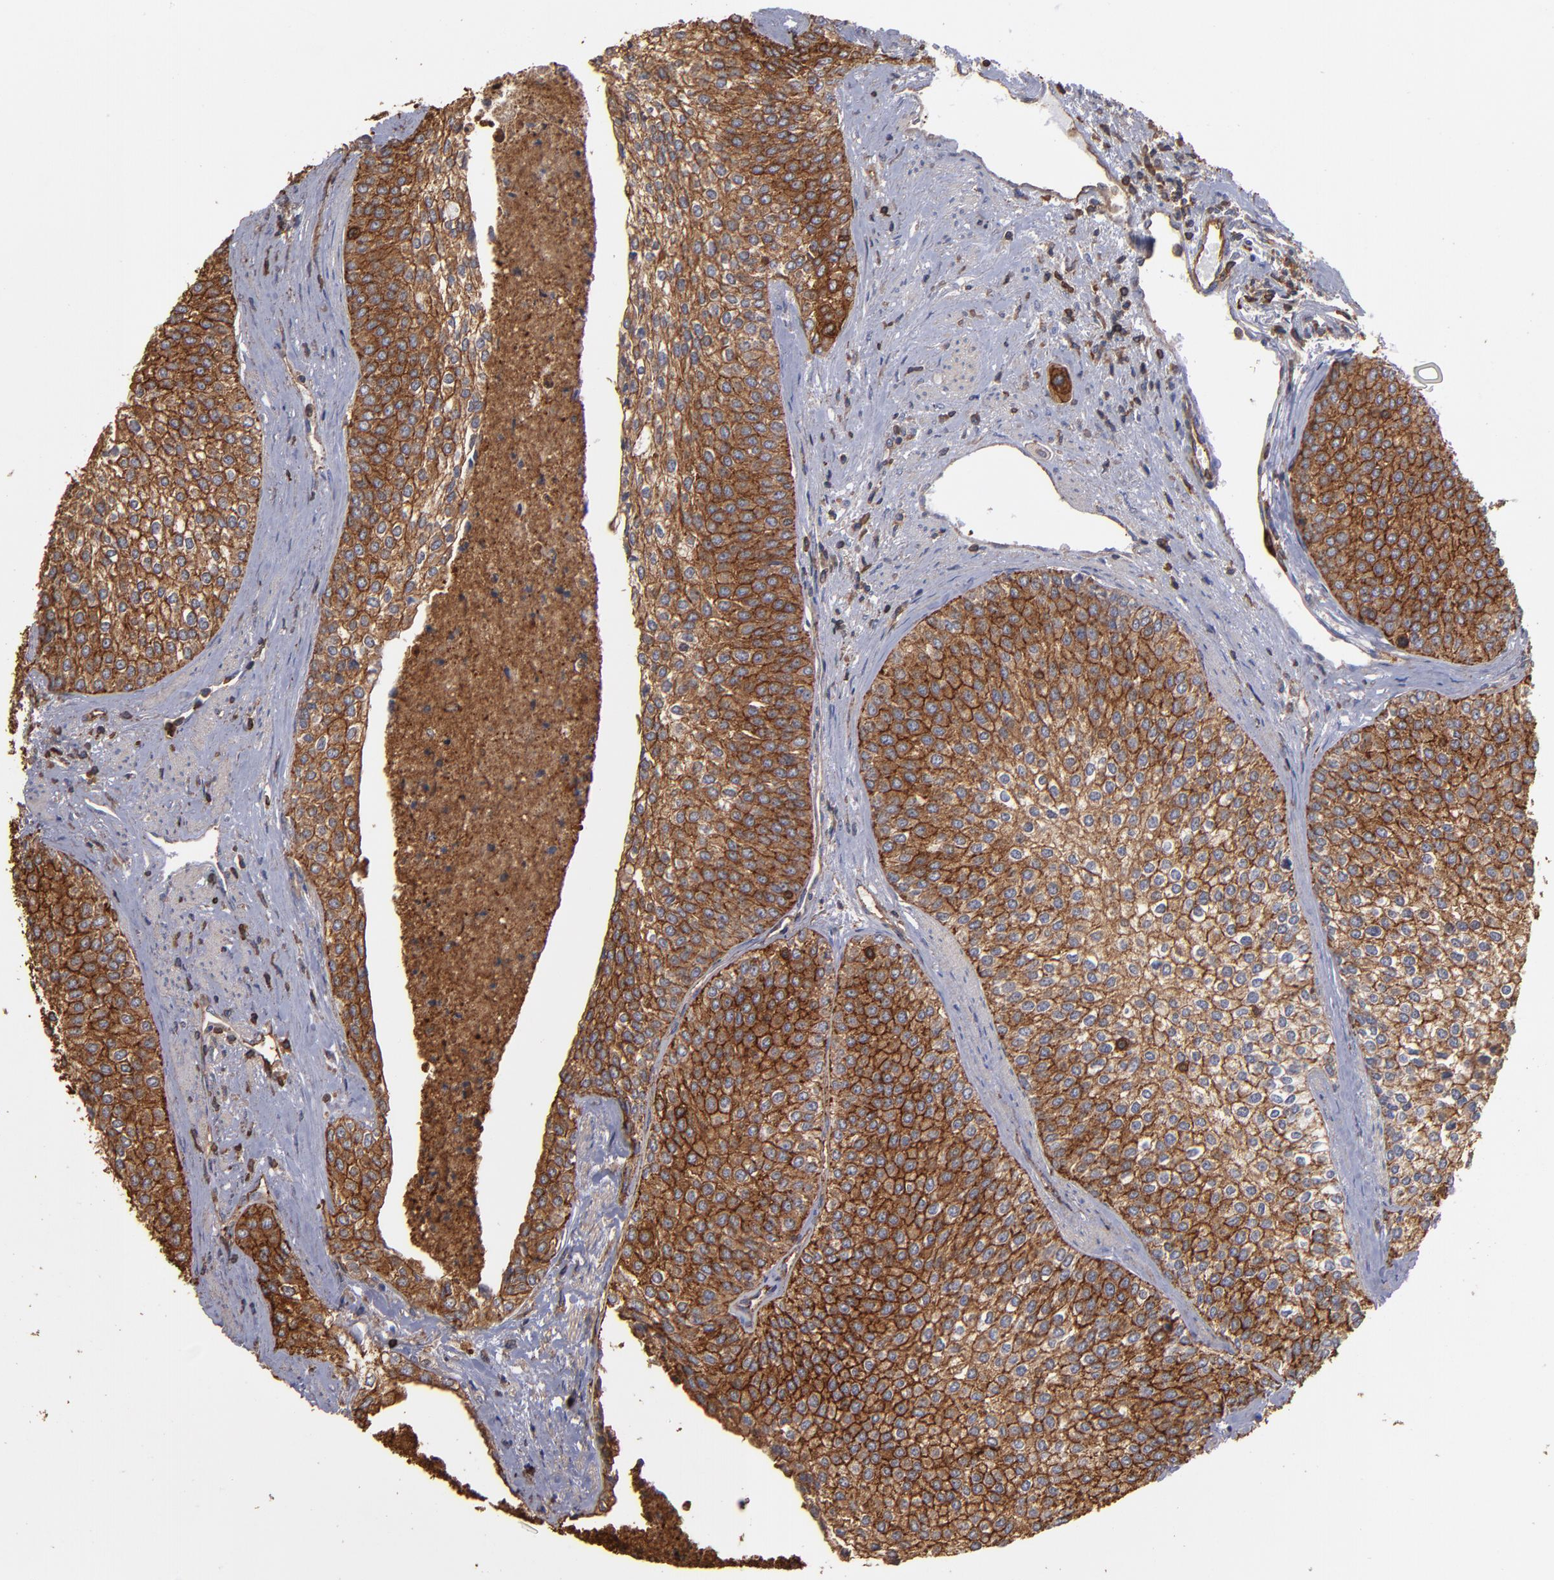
{"staining": {"intensity": "moderate", "quantity": ">75%", "location": "cytoplasmic/membranous"}, "tissue": "urothelial cancer", "cell_type": "Tumor cells", "image_type": "cancer", "snomed": [{"axis": "morphology", "description": "Urothelial carcinoma, Low grade"}, {"axis": "topography", "description": "Urinary bladder"}], "caption": "Protein analysis of urothelial cancer tissue reveals moderate cytoplasmic/membranous staining in approximately >75% of tumor cells.", "gene": "ACTN4", "patient": {"sex": "female", "age": 73}}